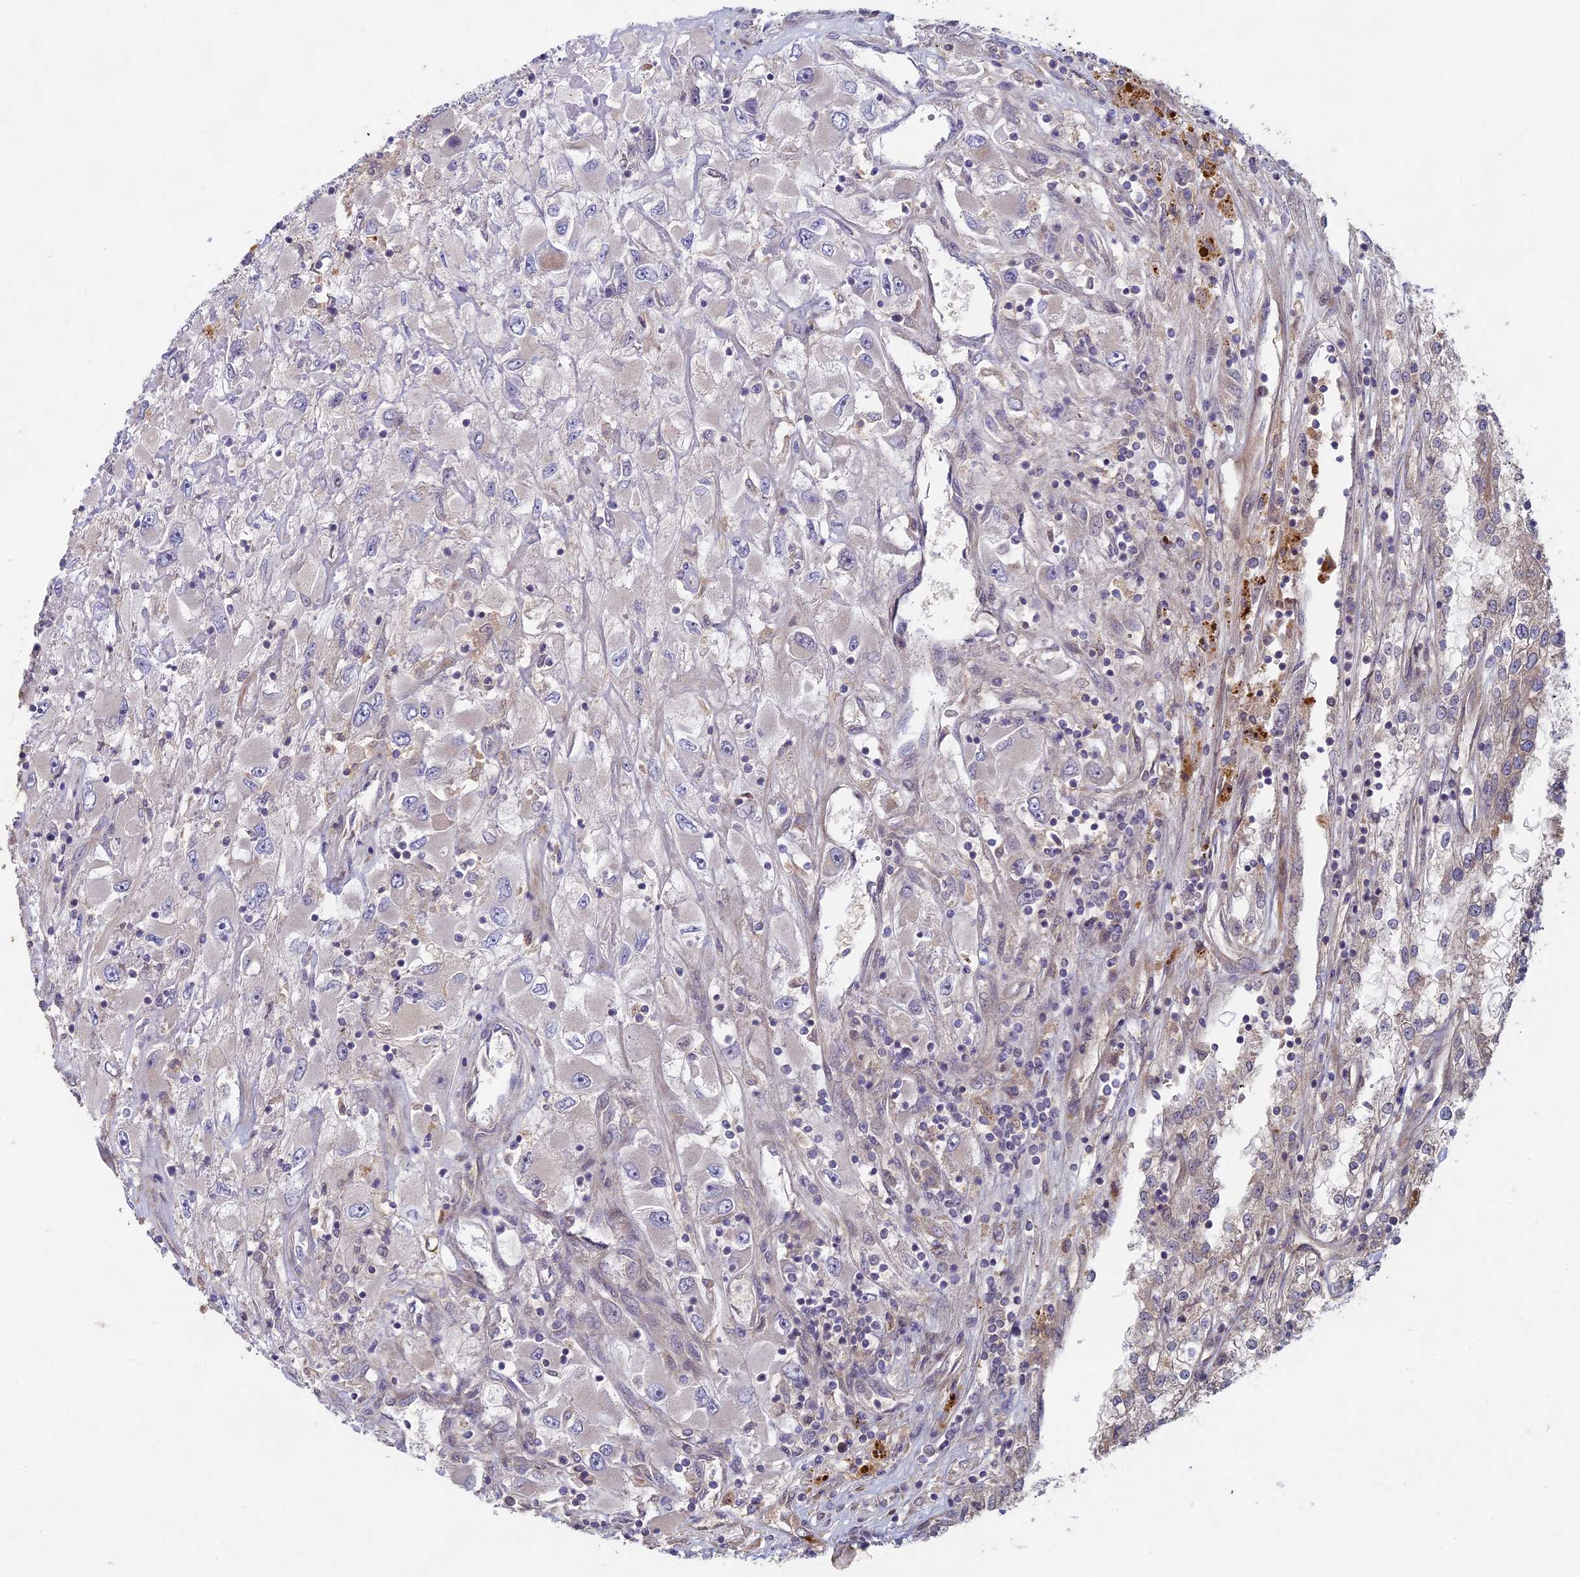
{"staining": {"intensity": "weak", "quantity": "25%-75%", "location": "cytoplasmic/membranous"}, "tissue": "renal cancer", "cell_type": "Tumor cells", "image_type": "cancer", "snomed": [{"axis": "morphology", "description": "Adenocarcinoma, NOS"}, {"axis": "topography", "description": "Kidney"}], "caption": "Human renal adenocarcinoma stained with a protein marker exhibits weak staining in tumor cells.", "gene": "RCCD1", "patient": {"sex": "female", "age": 52}}